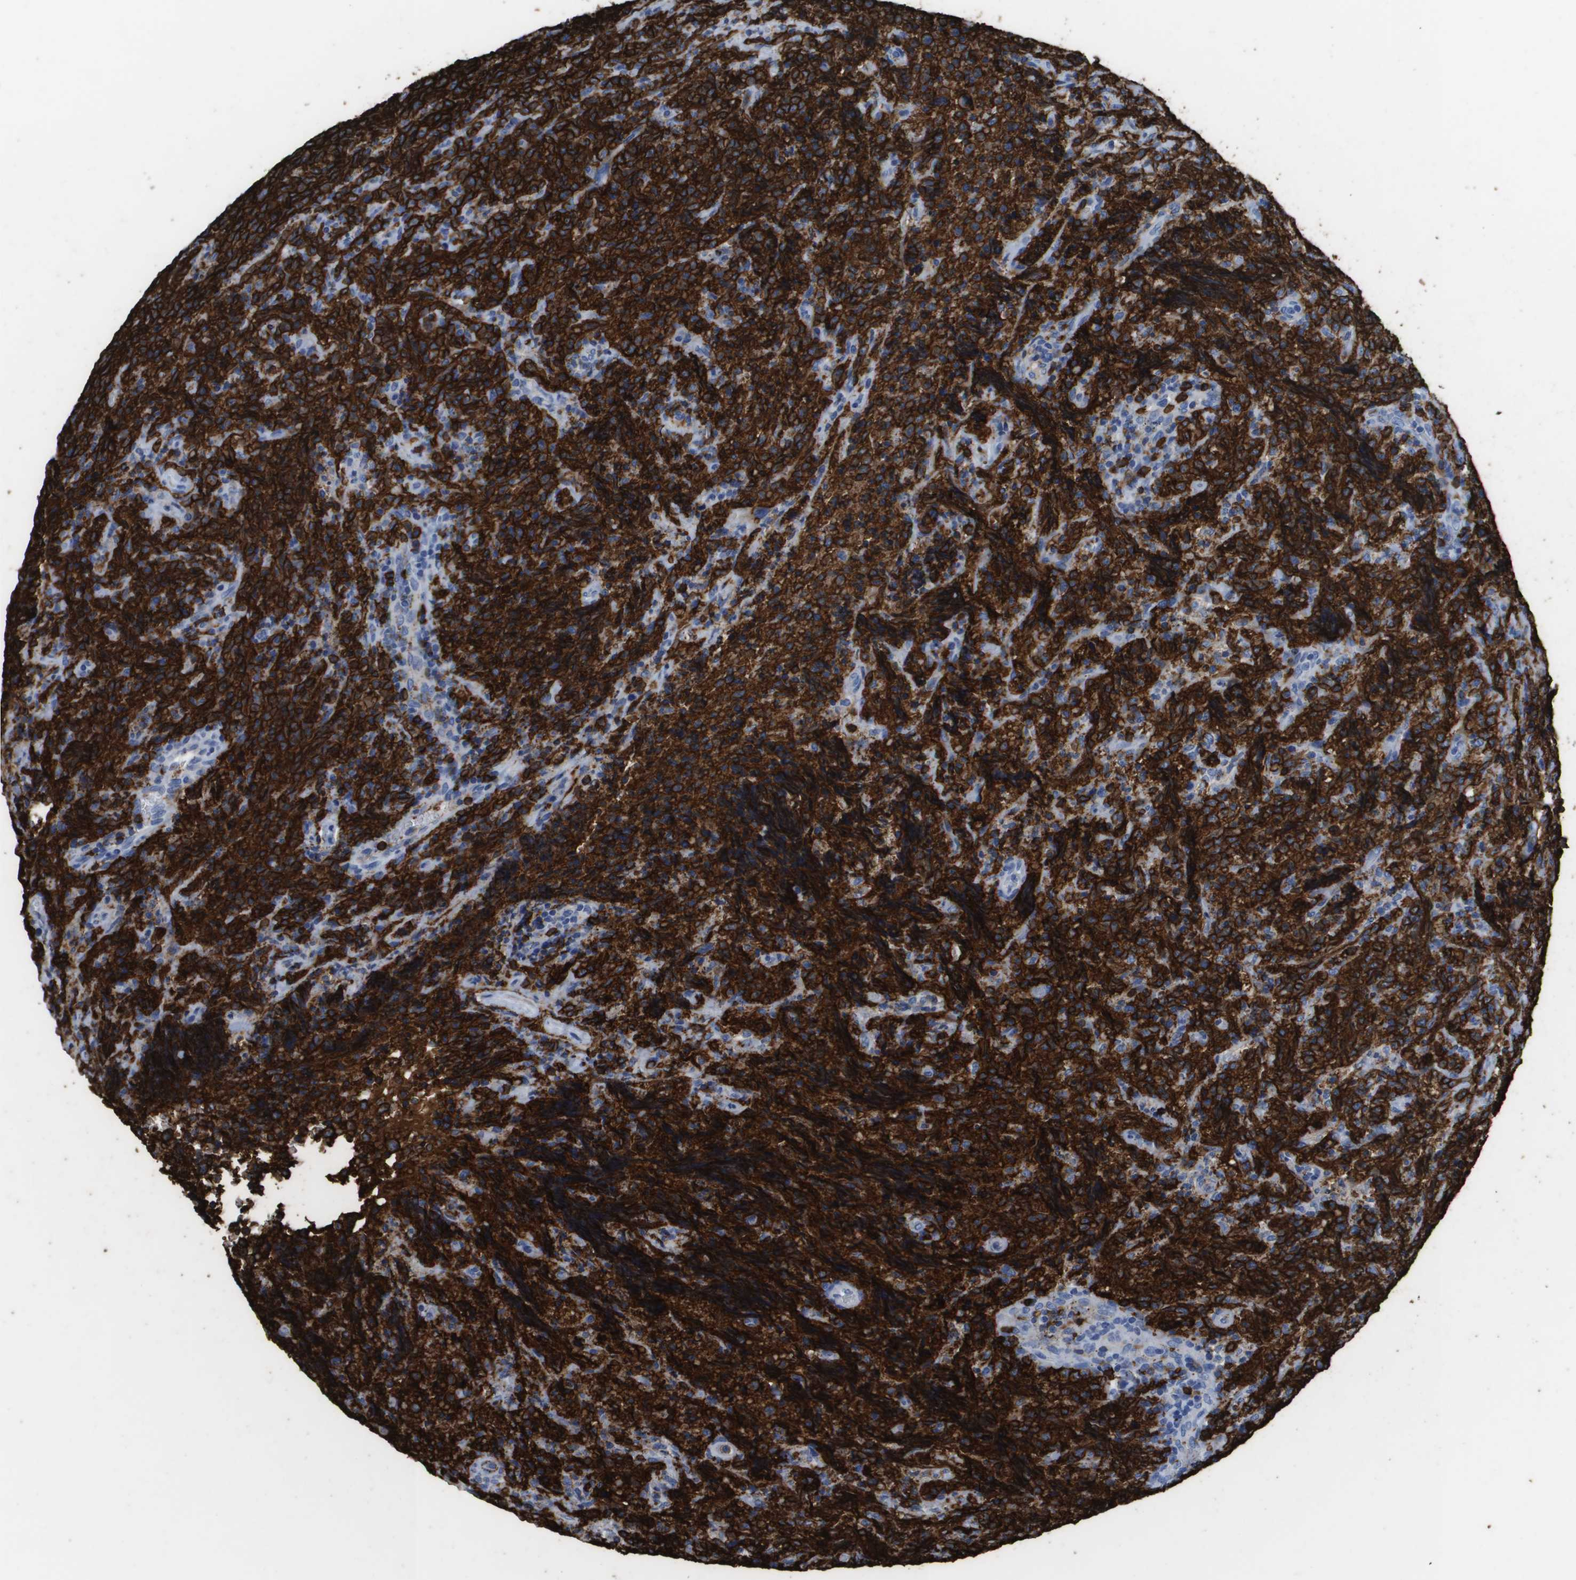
{"staining": {"intensity": "strong", "quantity": ">75%", "location": "cytoplasmic/membranous"}, "tissue": "lymphoma", "cell_type": "Tumor cells", "image_type": "cancer", "snomed": [{"axis": "morphology", "description": "Malignant lymphoma, non-Hodgkin's type, High grade"}, {"axis": "topography", "description": "Tonsil"}], "caption": "The photomicrograph demonstrates immunohistochemical staining of lymphoma. There is strong cytoplasmic/membranous expression is seen in about >75% of tumor cells. The protein of interest is stained brown, and the nuclei are stained in blue (DAB IHC with brightfield microscopy, high magnification).", "gene": "MS4A1", "patient": {"sex": "female", "age": 36}}